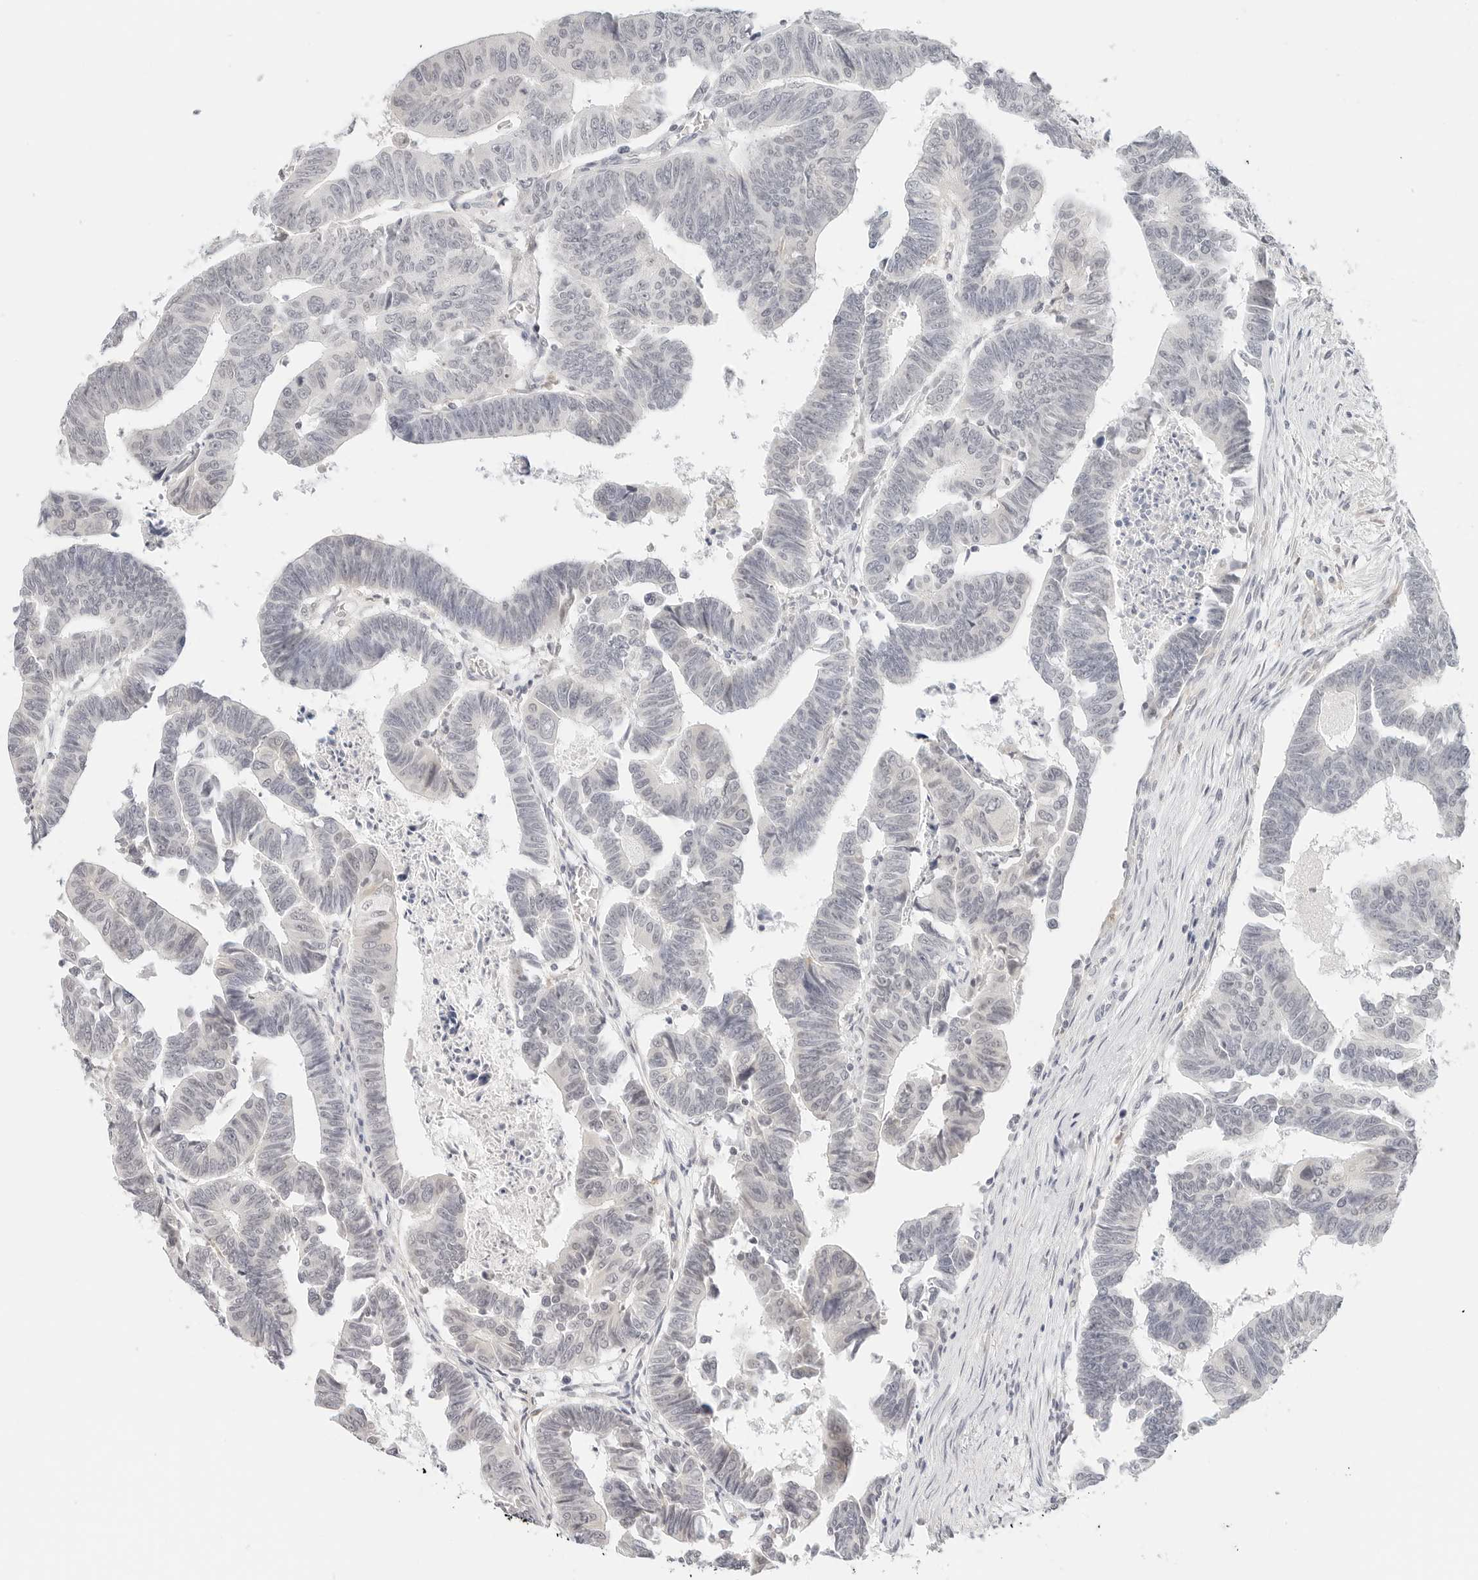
{"staining": {"intensity": "negative", "quantity": "none", "location": "none"}, "tissue": "colorectal cancer", "cell_type": "Tumor cells", "image_type": "cancer", "snomed": [{"axis": "morphology", "description": "Adenocarcinoma, NOS"}, {"axis": "topography", "description": "Rectum"}], "caption": "Colorectal cancer (adenocarcinoma) was stained to show a protein in brown. There is no significant positivity in tumor cells.", "gene": "NEO1", "patient": {"sex": "female", "age": 65}}